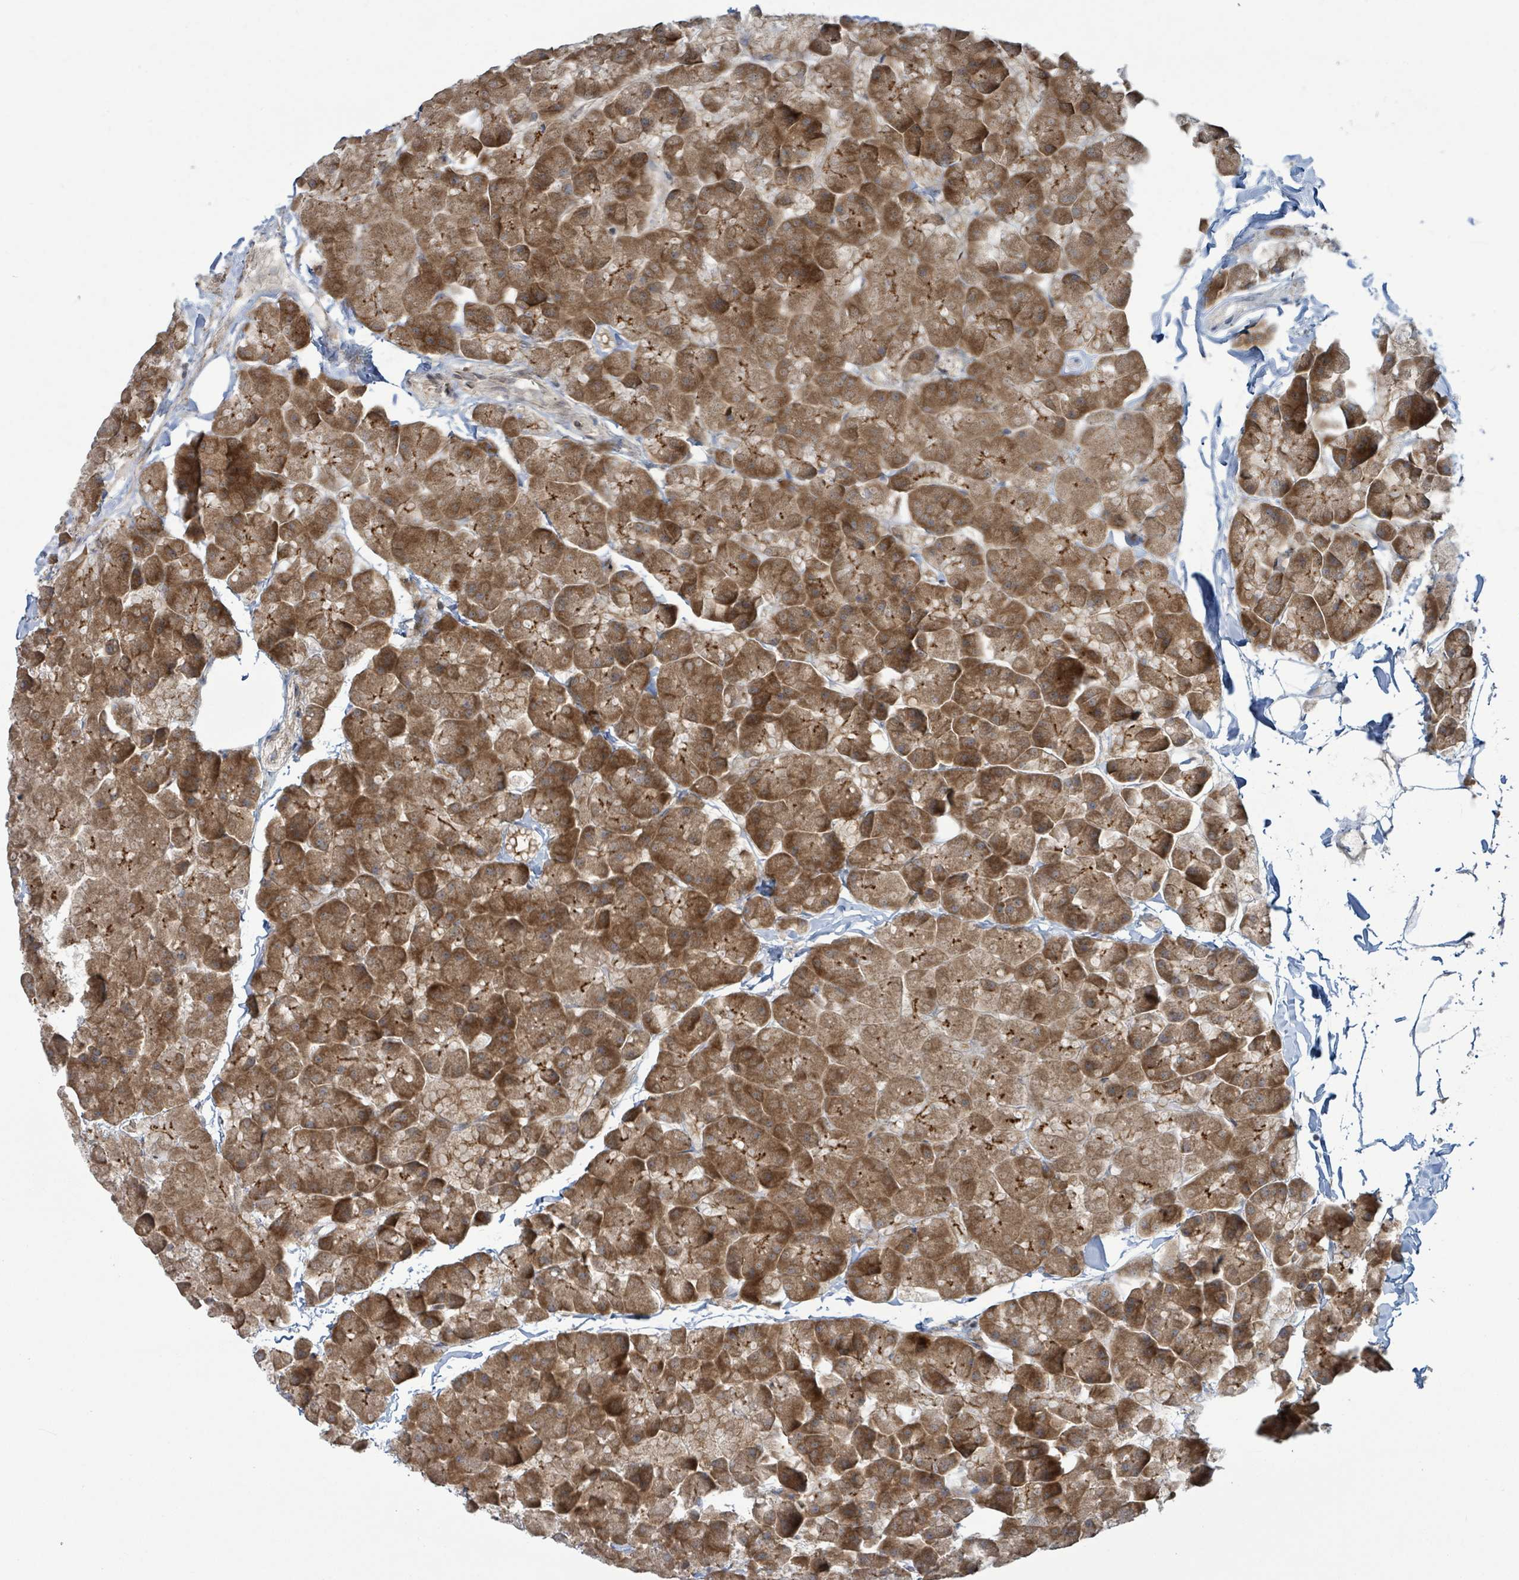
{"staining": {"intensity": "strong", "quantity": ">75%", "location": "cytoplasmic/membranous"}, "tissue": "pancreas", "cell_type": "Exocrine glandular cells", "image_type": "normal", "snomed": [{"axis": "morphology", "description": "Normal tissue, NOS"}, {"axis": "topography", "description": "Pancreas"}], "caption": "IHC (DAB) staining of normal pancreas shows strong cytoplasmic/membranous protein staining in about >75% of exocrine glandular cells. (brown staining indicates protein expression, while blue staining denotes nuclei).", "gene": "OR51E1", "patient": {"sex": "male", "age": 35}}